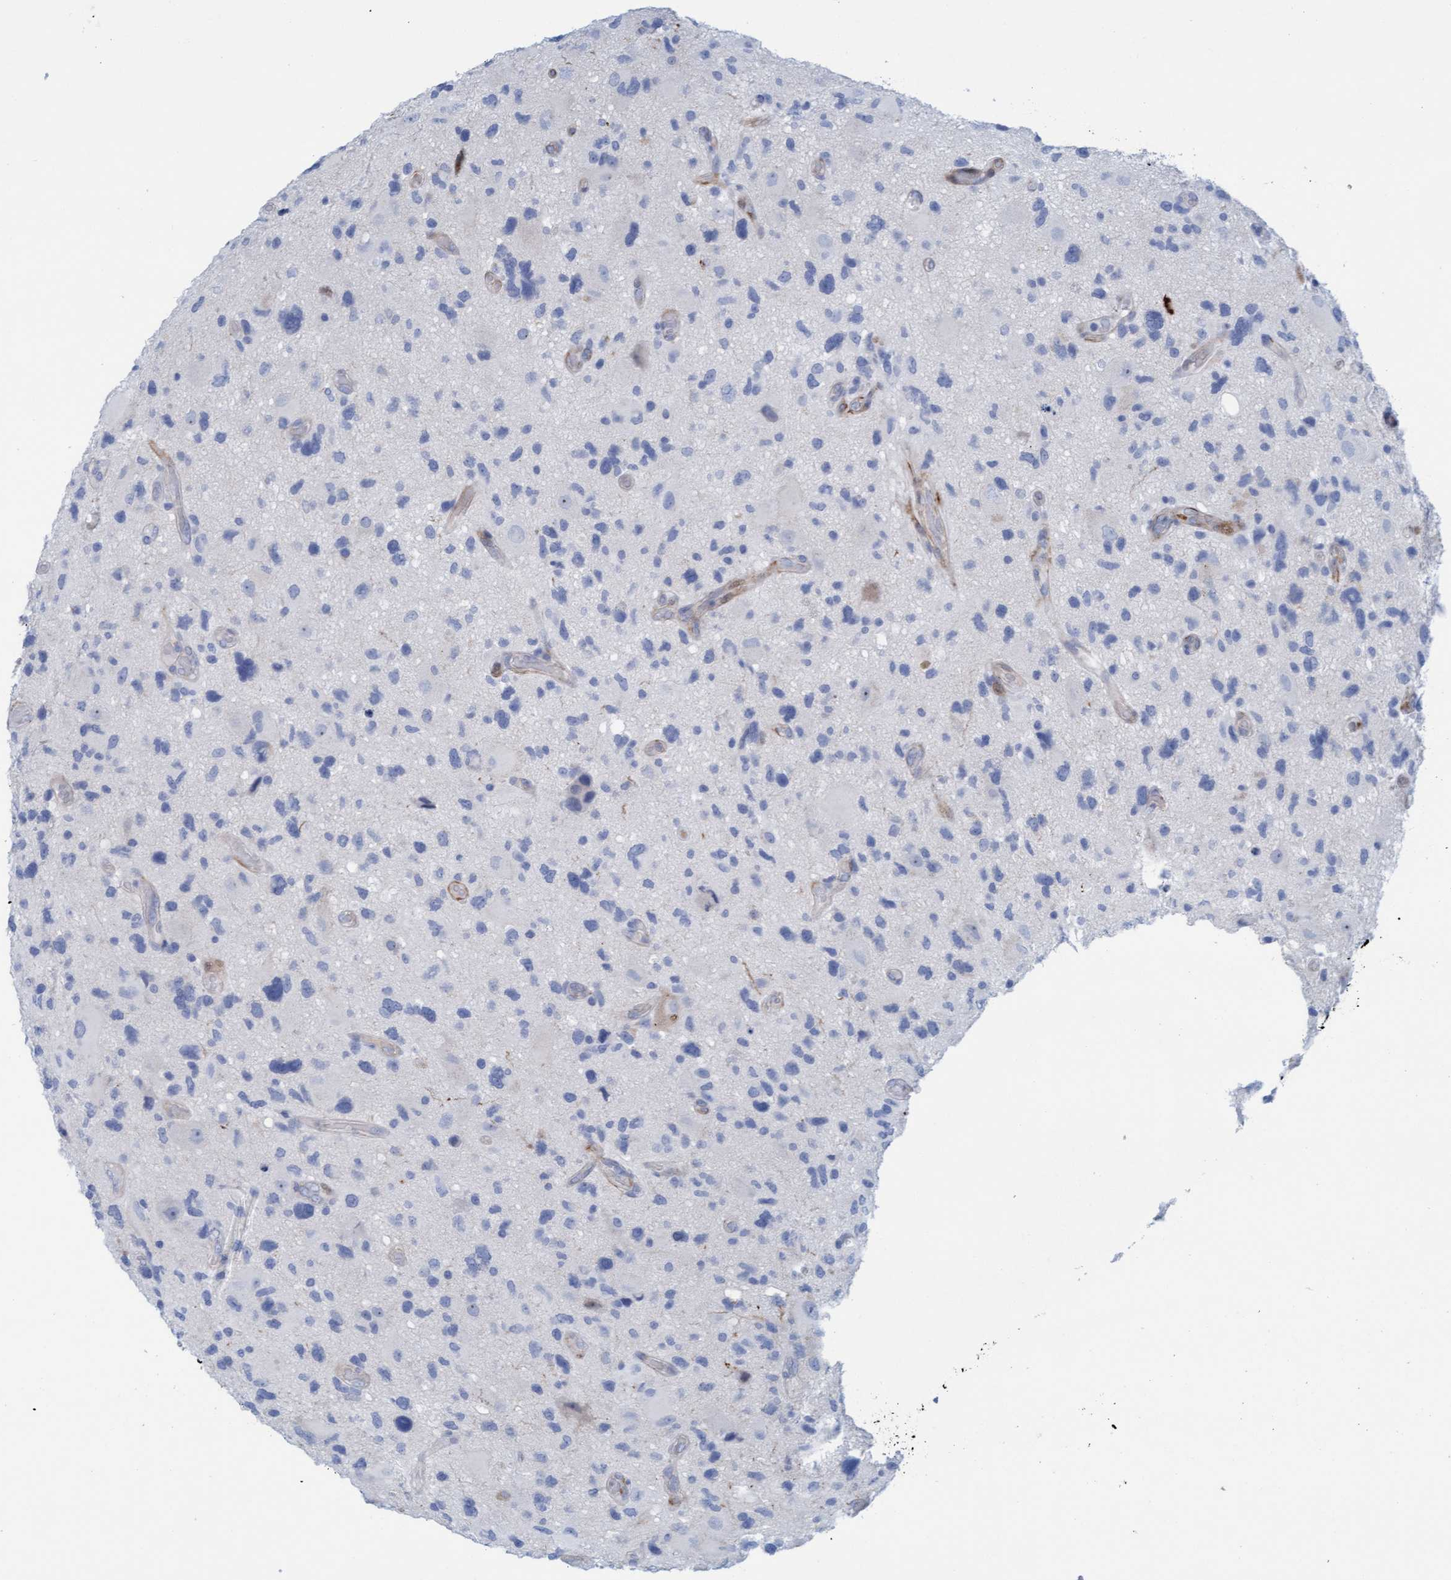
{"staining": {"intensity": "negative", "quantity": "none", "location": "none"}, "tissue": "glioma", "cell_type": "Tumor cells", "image_type": "cancer", "snomed": [{"axis": "morphology", "description": "Glioma, malignant, High grade"}, {"axis": "topography", "description": "Brain"}], "caption": "Human glioma stained for a protein using IHC displays no staining in tumor cells.", "gene": "MTFR1", "patient": {"sex": "male", "age": 33}}